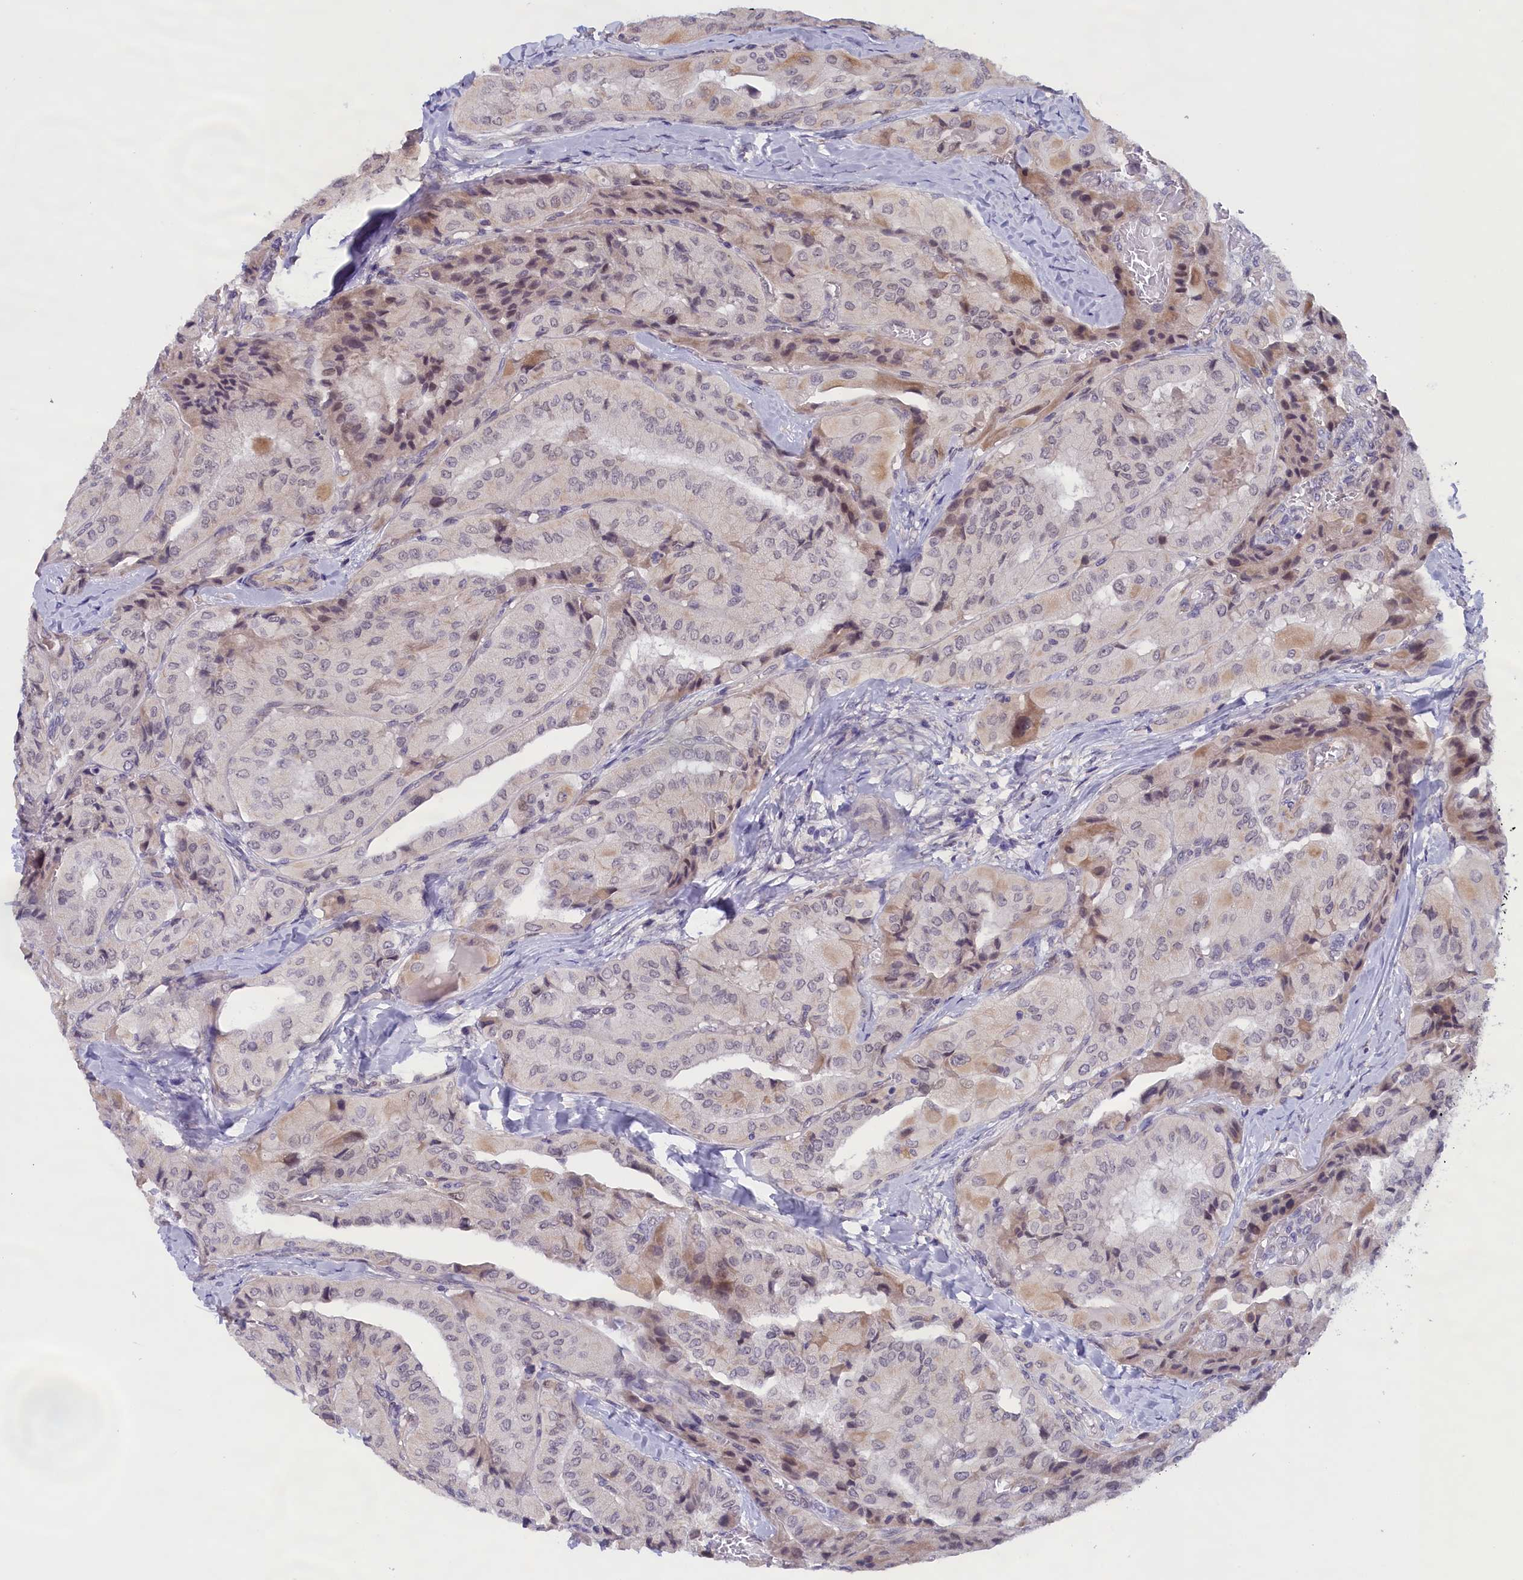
{"staining": {"intensity": "negative", "quantity": "none", "location": "none"}, "tissue": "thyroid cancer", "cell_type": "Tumor cells", "image_type": "cancer", "snomed": [{"axis": "morphology", "description": "Normal tissue, NOS"}, {"axis": "morphology", "description": "Papillary adenocarcinoma, NOS"}, {"axis": "topography", "description": "Thyroid gland"}], "caption": "Tumor cells show no significant positivity in thyroid papillary adenocarcinoma. Brightfield microscopy of immunohistochemistry (IHC) stained with DAB (3,3'-diaminobenzidine) (brown) and hematoxylin (blue), captured at high magnification.", "gene": "IGFALS", "patient": {"sex": "female", "age": 59}}